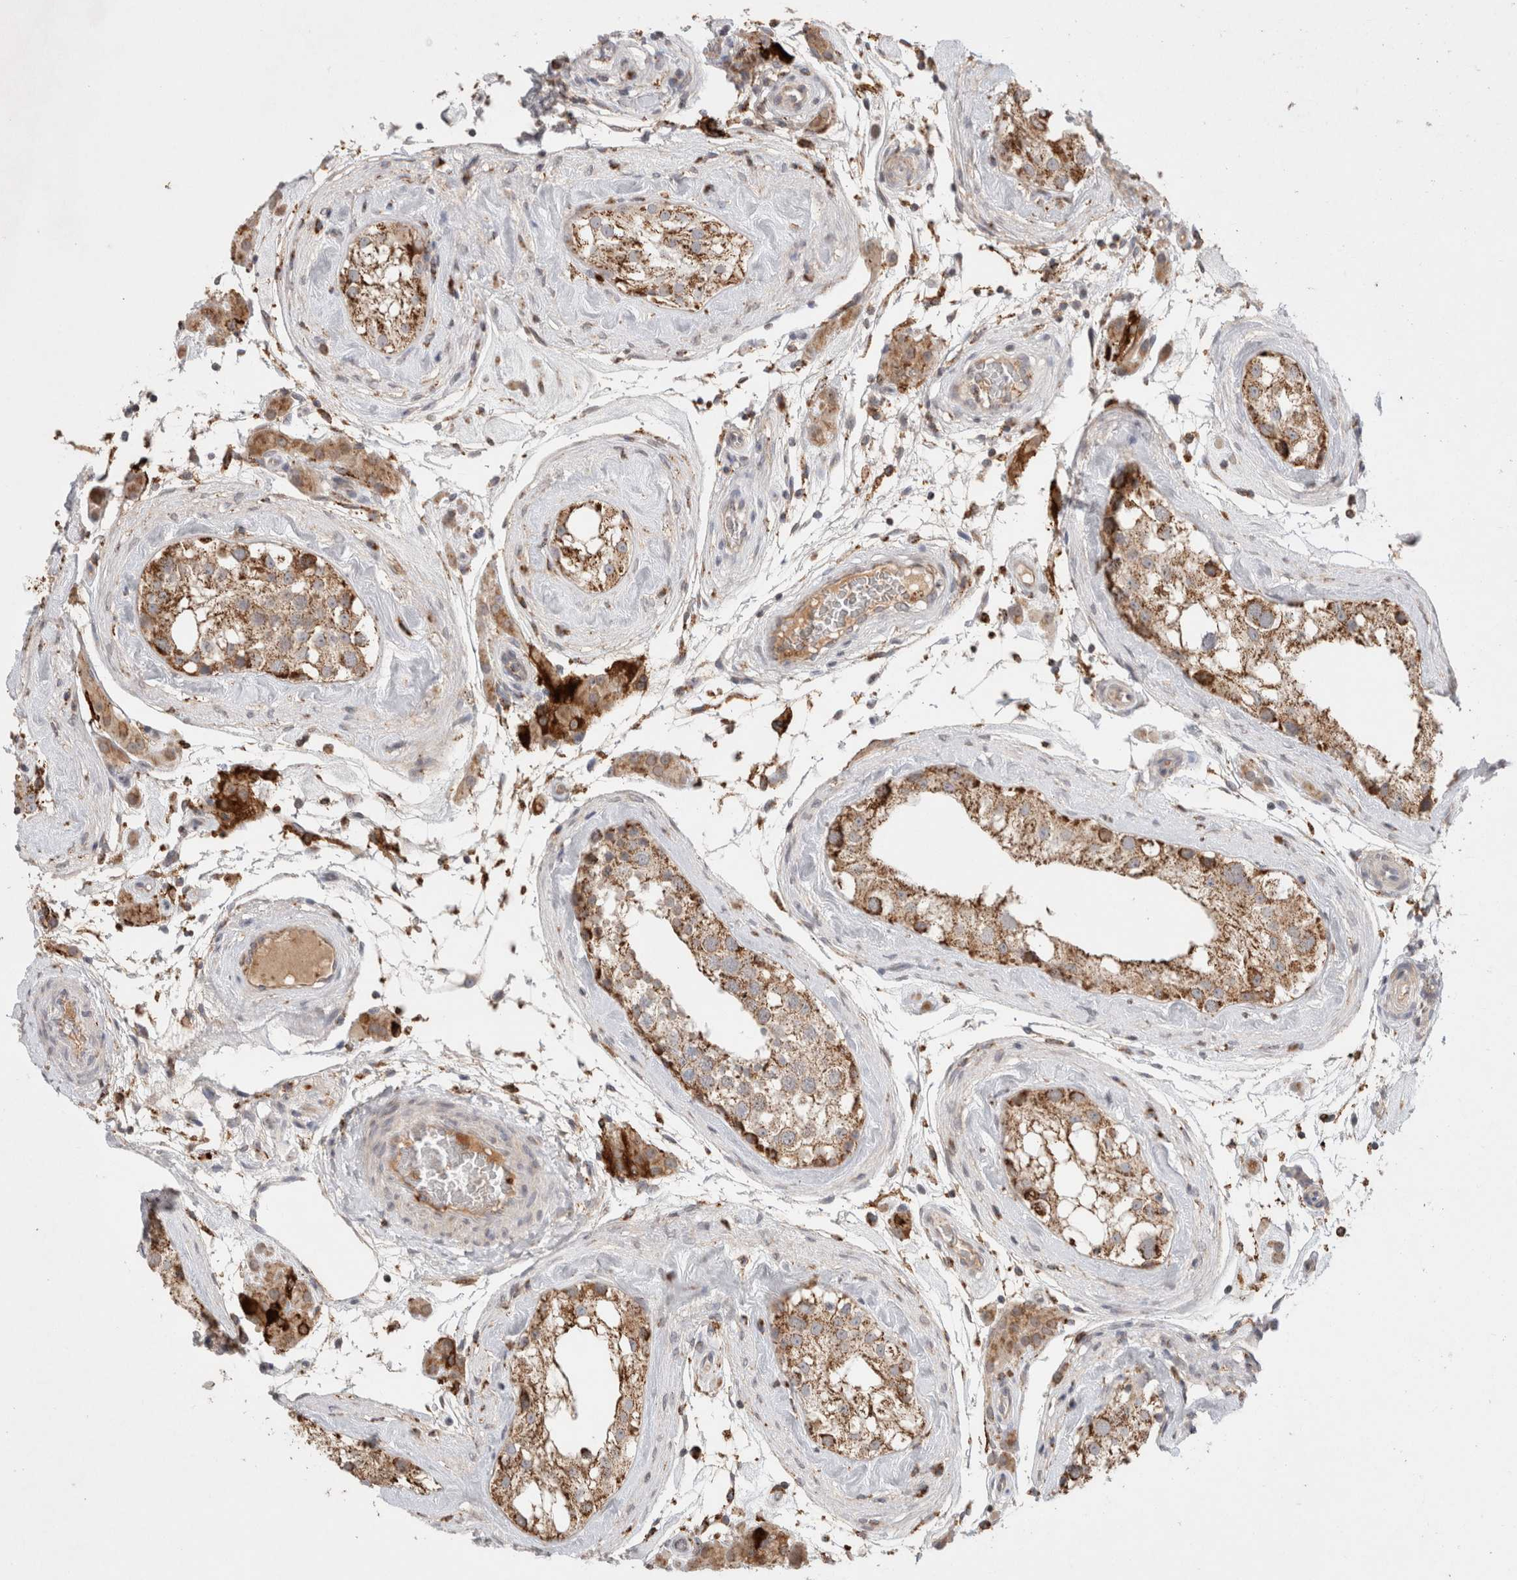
{"staining": {"intensity": "moderate", "quantity": ">75%", "location": "cytoplasmic/membranous"}, "tissue": "testis", "cell_type": "Cells in seminiferous ducts", "image_type": "normal", "snomed": [{"axis": "morphology", "description": "Normal tissue, NOS"}, {"axis": "topography", "description": "Testis"}], "caption": "A photomicrograph of human testis stained for a protein exhibits moderate cytoplasmic/membranous brown staining in cells in seminiferous ducts. (DAB (3,3'-diaminobenzidine) = brown stain, brightfield microscopy at high magnification).", "gene": "HROB", "patient": {"sex": "male", "age": 46}}